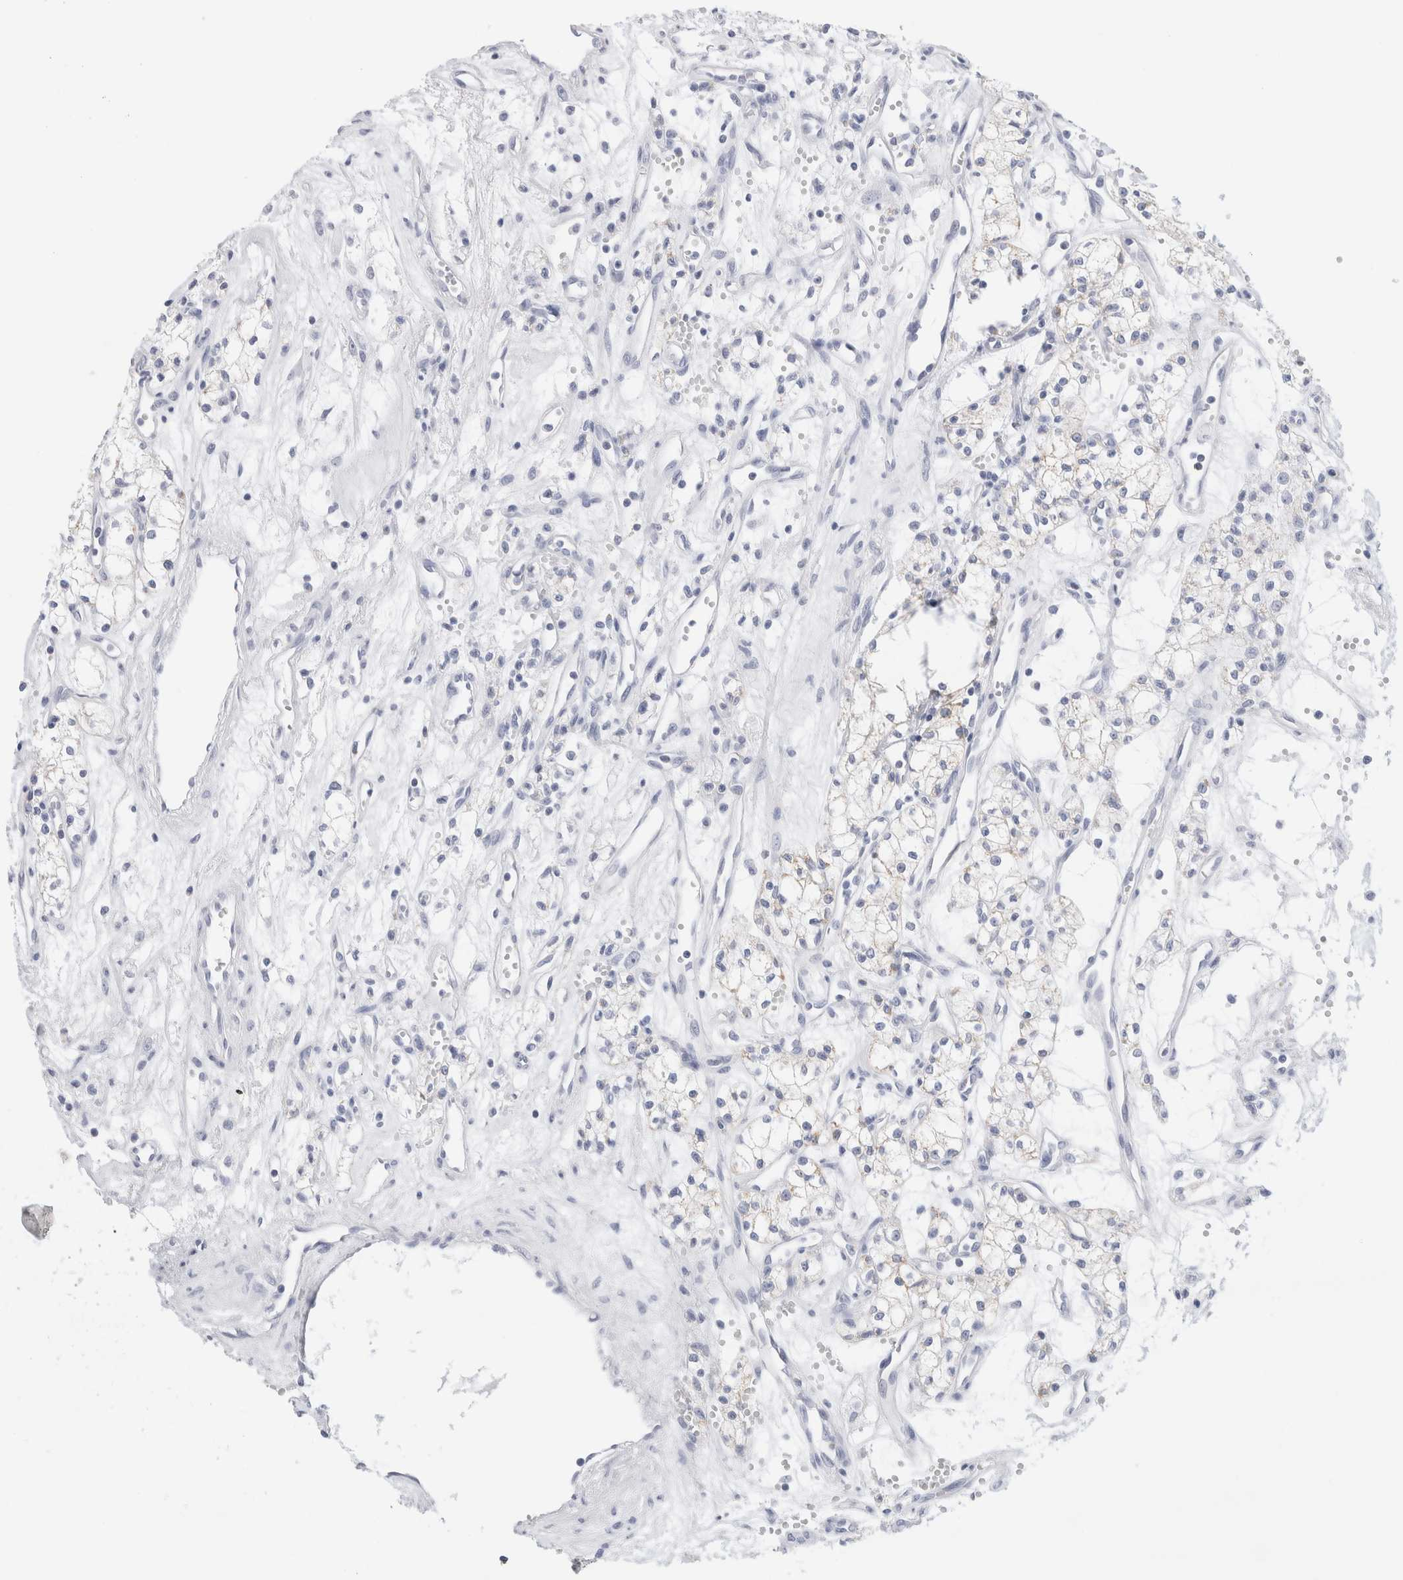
{"staining": {"intensity": "weak", "quantity": "25%-75%", "location": "cytoplasmic/membranous"}, "tissue": "renal cancer", "cell_type": "Tumor cells", "image_type": "cancer", "snomed": [{"axis": "morphology", "description": "Adenocarcinoma, NOS"}, {"axis": "topography", "description": "Kidney"}], "caption": "About 25%-75% of tumor cells in human renal cancer (adenocarcinoma) display weak cytoplasmic/membranous protein positivity as visualized by brown immunohistochemical staining.", "gene": "ECHDC2", "patient": {"sex": "male", "age": 59}}